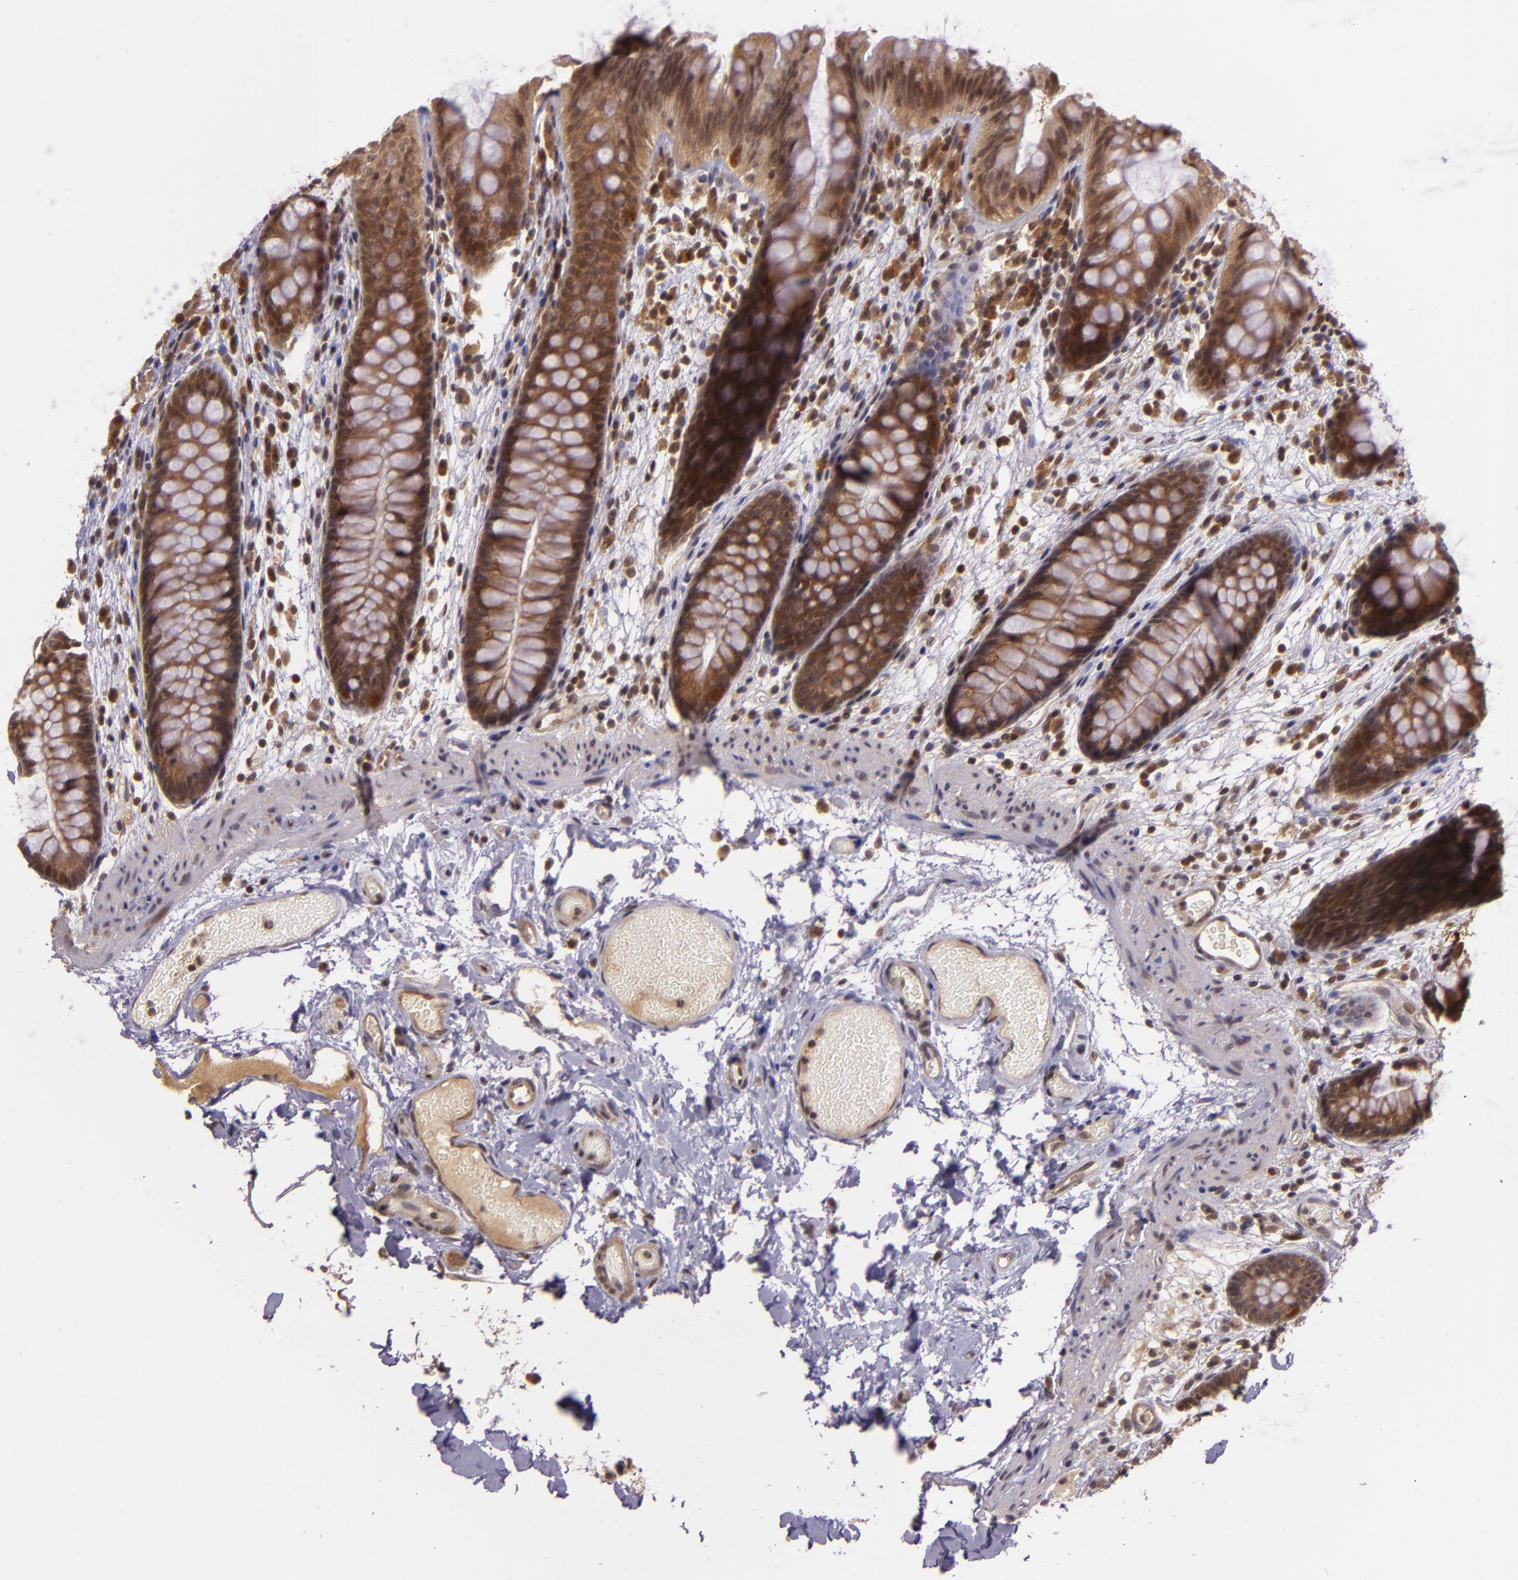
{"staining": {"intensity": "moderate", "quantity": ">75%", "location": "cytoplasmic/membranous,nuclear"}, "tissue": "colon", "cell_type": "Endothelial cells", "image_type": "normal", "snomed": [{"axis": "morphology", "description": "Normal tissue, NOS"}, {"axis": "topography", "description": "Smooth muscle"}, {"axis": "topography", "description": "Colon"}], "caption": "The photomicrograph reveals staining of unremarkable colon, revealing moderate cytoplasmic/membranous,nuclear protein staining (brown color) within endothelial cells. Immunohistochemistry stains the protein of interest in brown and the nuclei are stained blue.", "gene": "TXNRD2", "patient": {"sex": "male", "age": 67}}